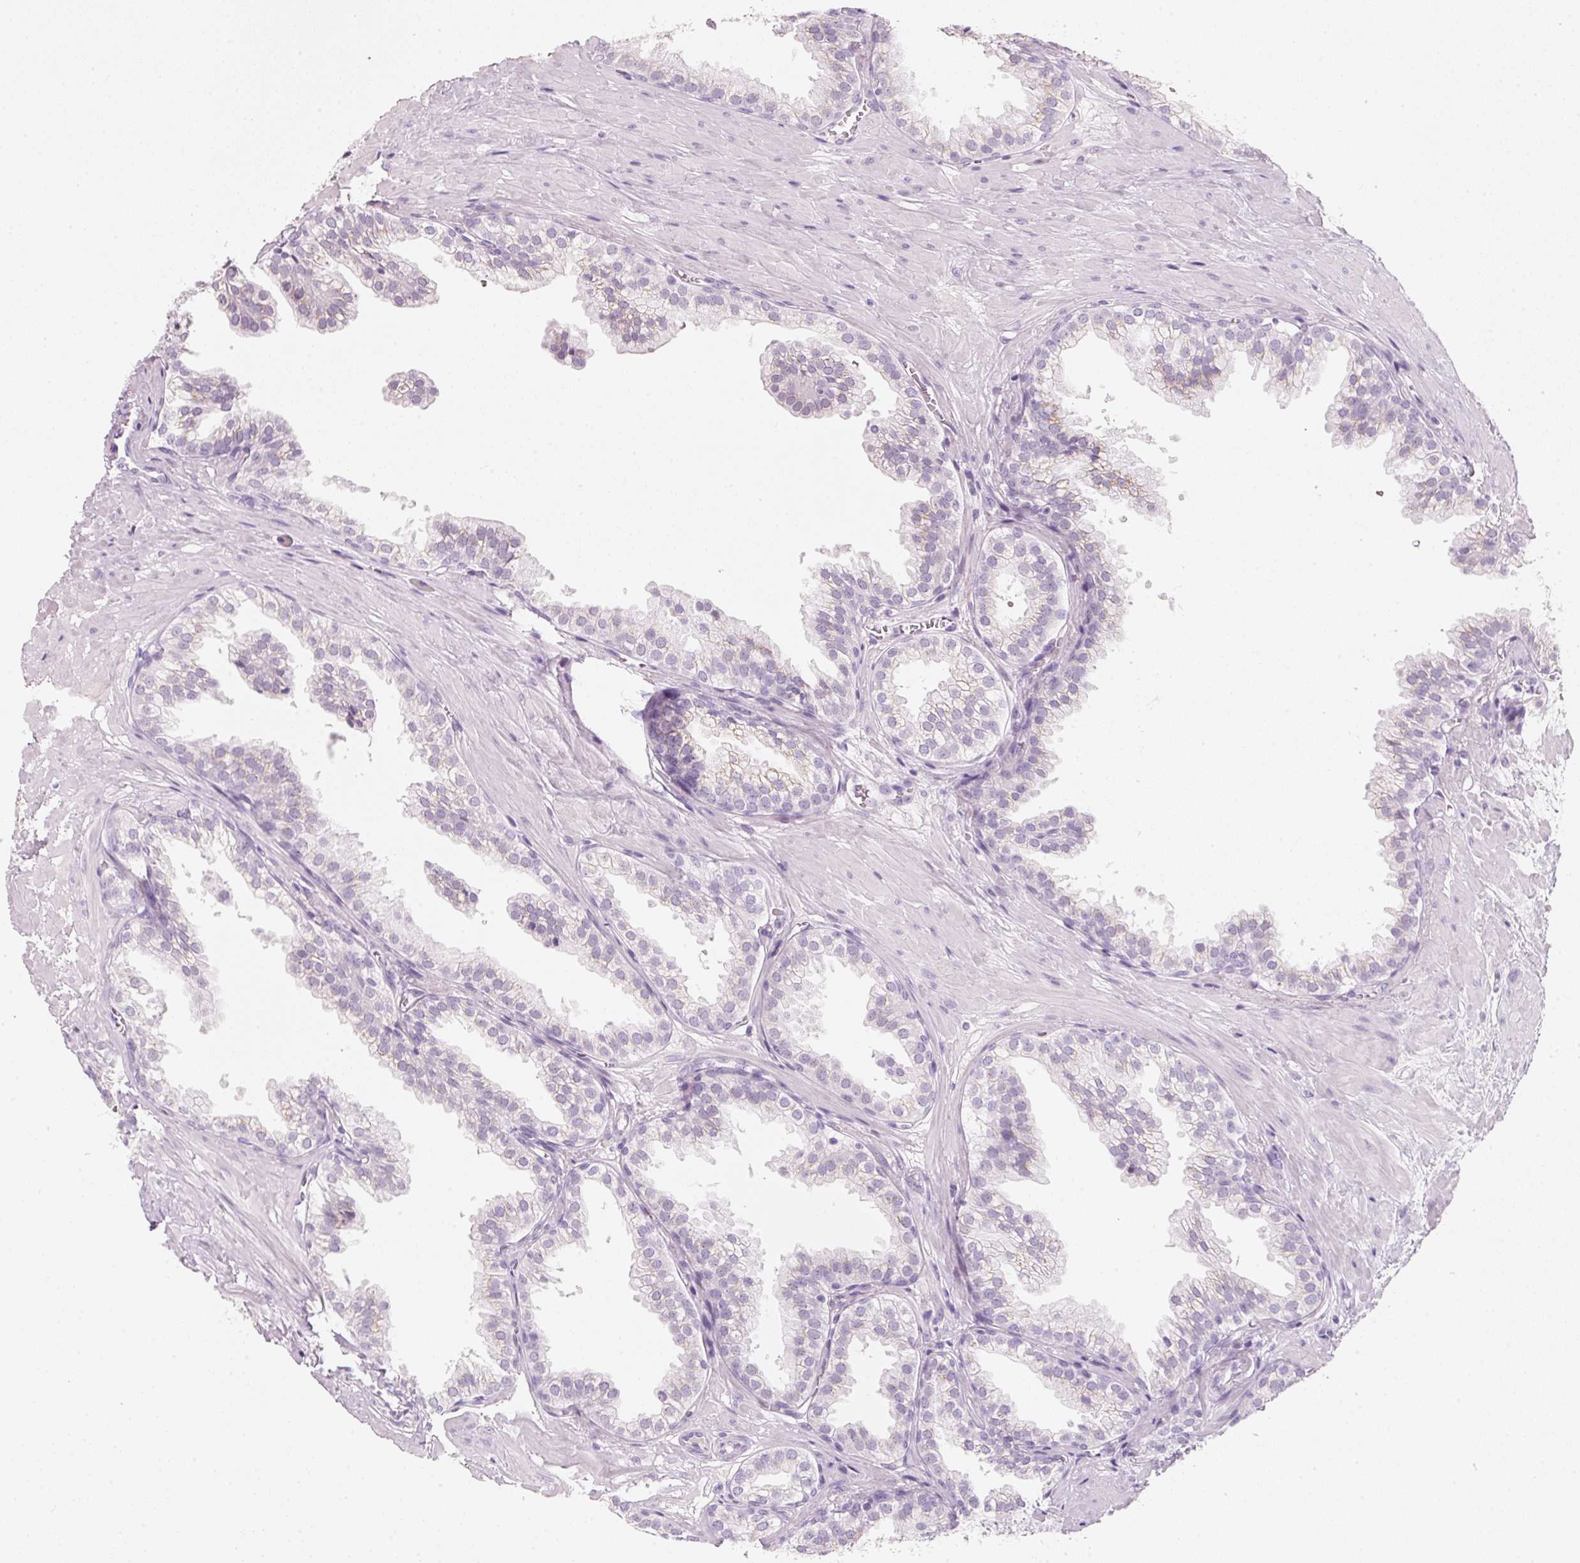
{"staining": {"intensity": "weak", "quantity": "<25%", "location": "cytoplasmic/membranous"}, "tissue": "prostate", "cell_type": "Glandular cells", "image_type": "normal", "snomed": [{"axis": "morphology", "description": "Normal tissue, NOS"}, {"axis": "topography", "description": "Prostate"}, {"axis": "topography", "description": "Peripheral nerve tissue"}], "caption": "This is an immunohistochemistry histopathology image of unremarkable human prostate. There is no staining in glandular cells.", "gene": "ENSG00000206549", "patient": {"sex": "male", "age": 55}}